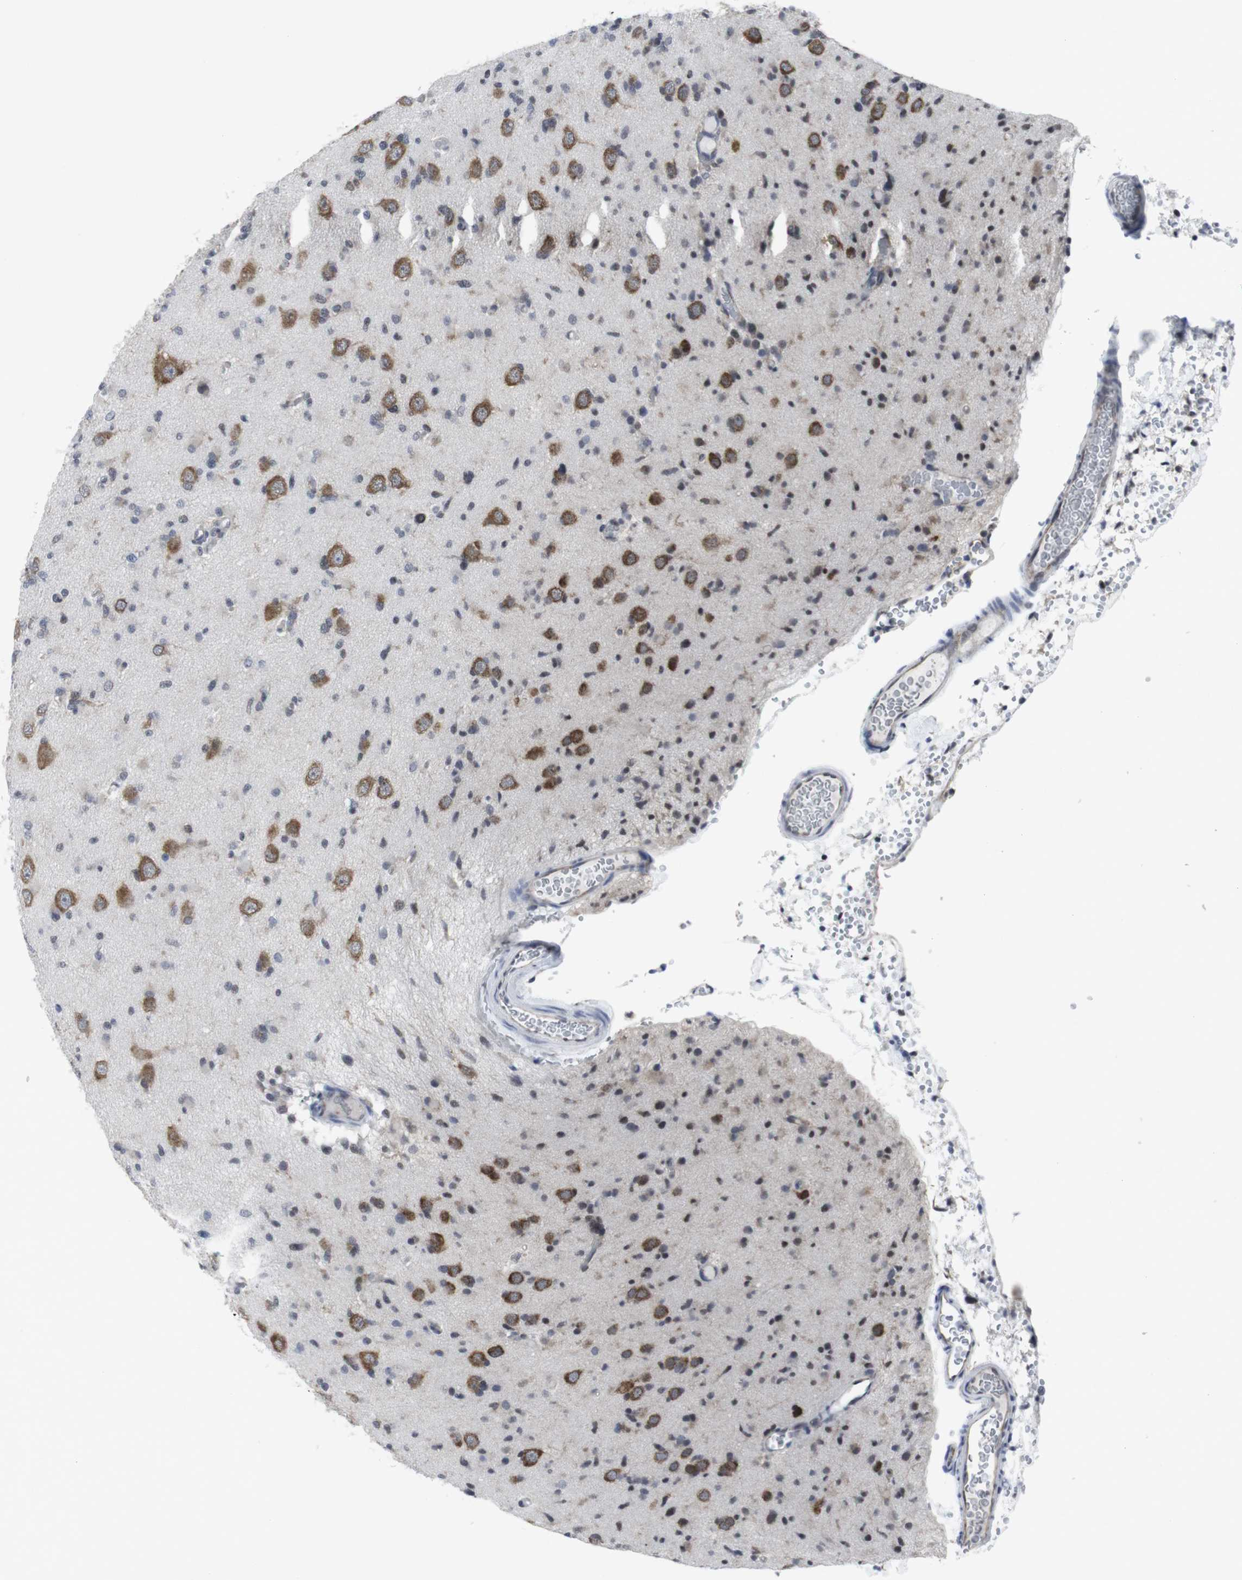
{"staining": {"intensity": "moderate", "quantity": ">75%", "location": "cytoplasmic/membranous"}, "tissue": "glioma", "cell_type": "Tumor cells", "image_type": "cancer", "snomed": [{"axis": "morphology", "description": "Glioma, malignant, Low grade"}, {"axis": "topography", "description": "Brain"}], "caption": "Protein expression analysis of human glioma reveals moderate cytoplasmic/membranous positivity in approximately >75% of tumor cells. Ihc stains the protein in brown and the nuclei are stained blue.", "gene": "GEMIN2", "patient": {"sex": "female", "age": 22}}